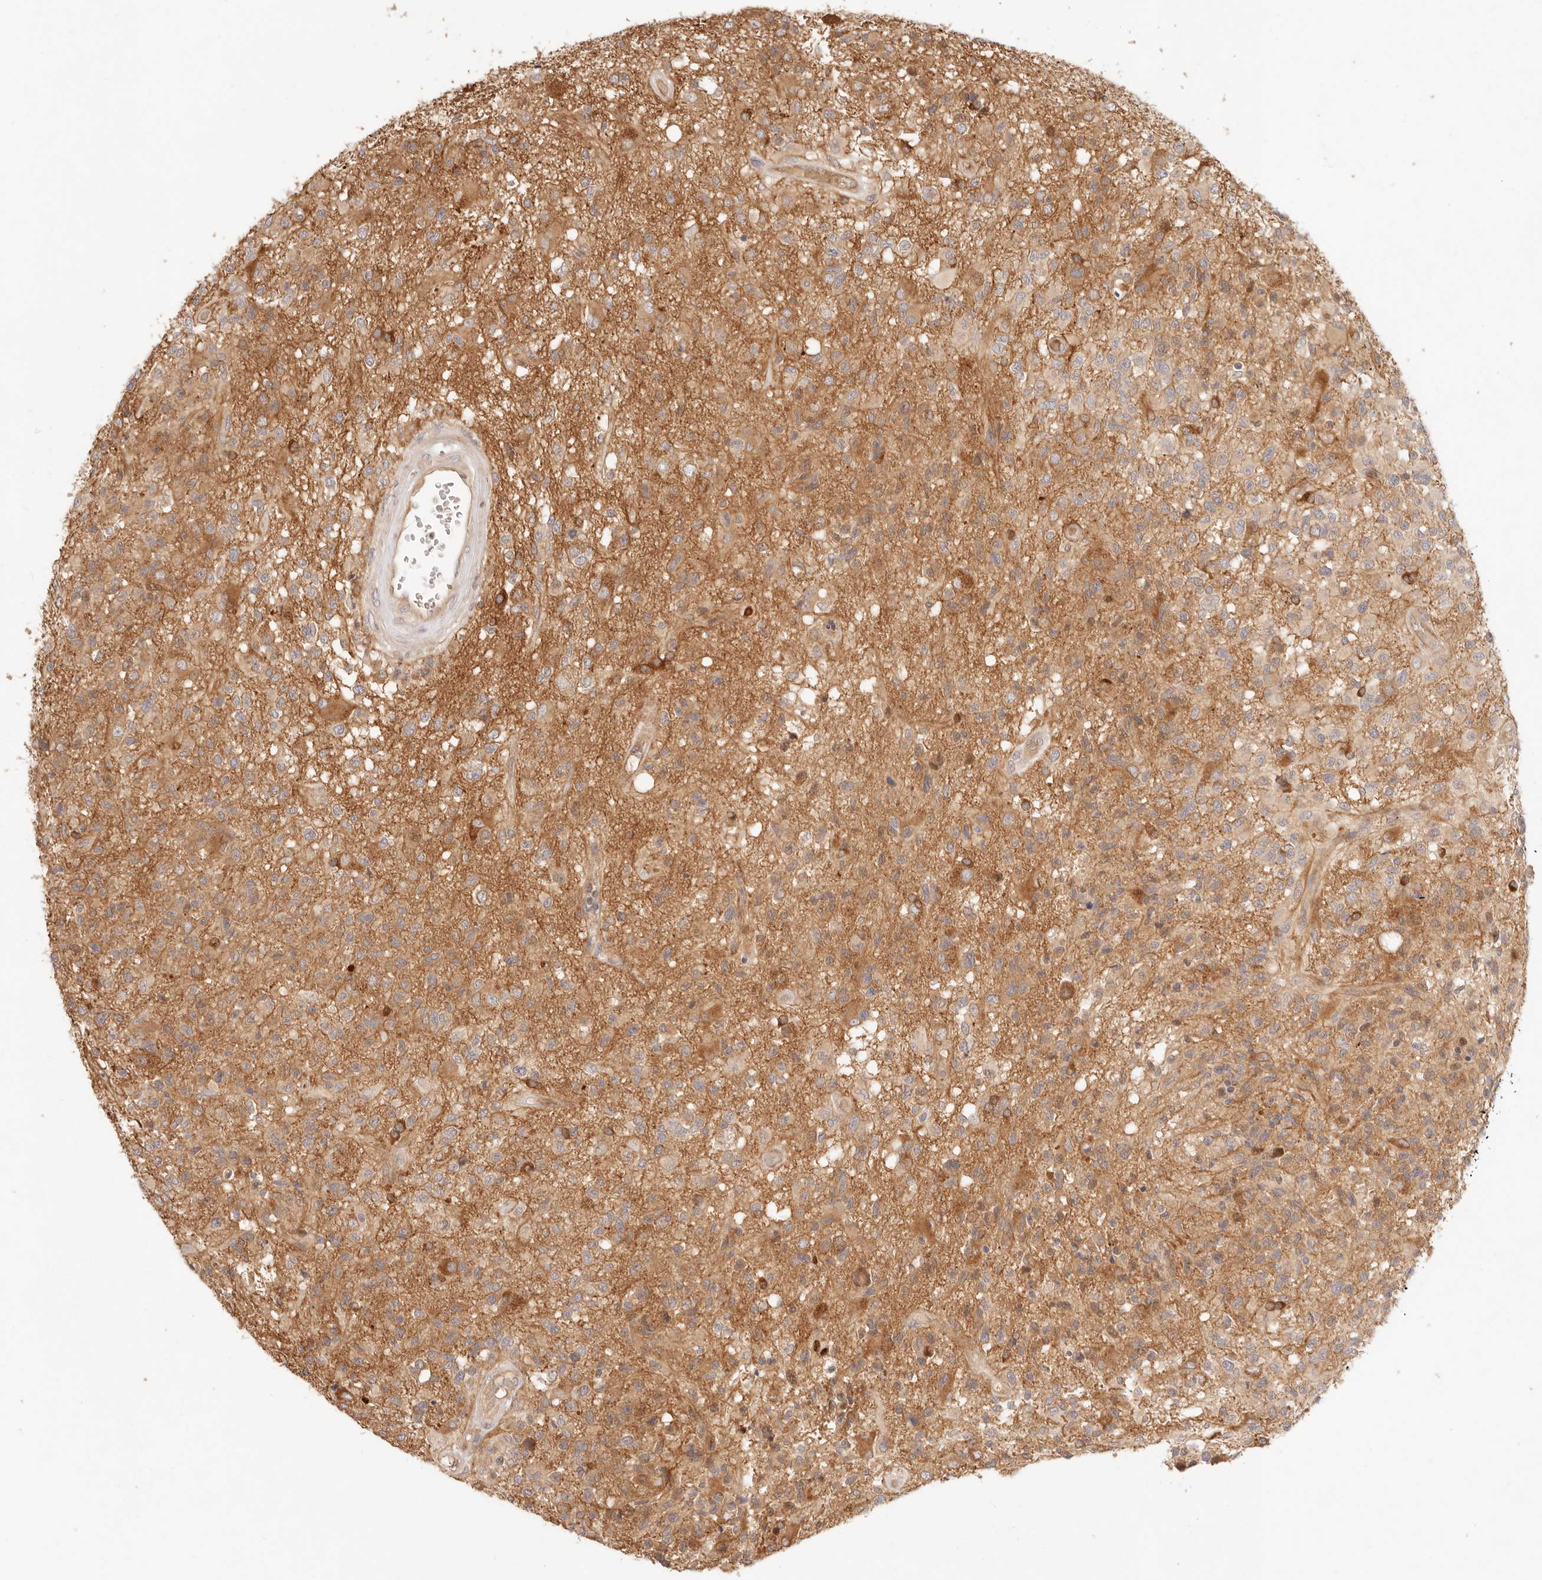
{"staining": {"intensity": "moderate", "quantity": ">75%", "location": "cytoplasmic/membranous"}, "tissue": "glioma", "cell_type": "Tumor cells", "image_type": "cancer", "snomed": [{"axis": "morphology", "description": "Glioma, malignant, High grade"}, {"axis": "morphology", "description": "Glioblastoma, NOS"}, {"axis": "topography", "description": "Brain"}], "caption": "This histopathology image reveals IHC staining of glioma, with medium moderate cytoplasmic/membranous staining in approximately >75% of tumor cells.", "gene": "PPP1R3B", "patient": {"sex": "male", "age": 60}}